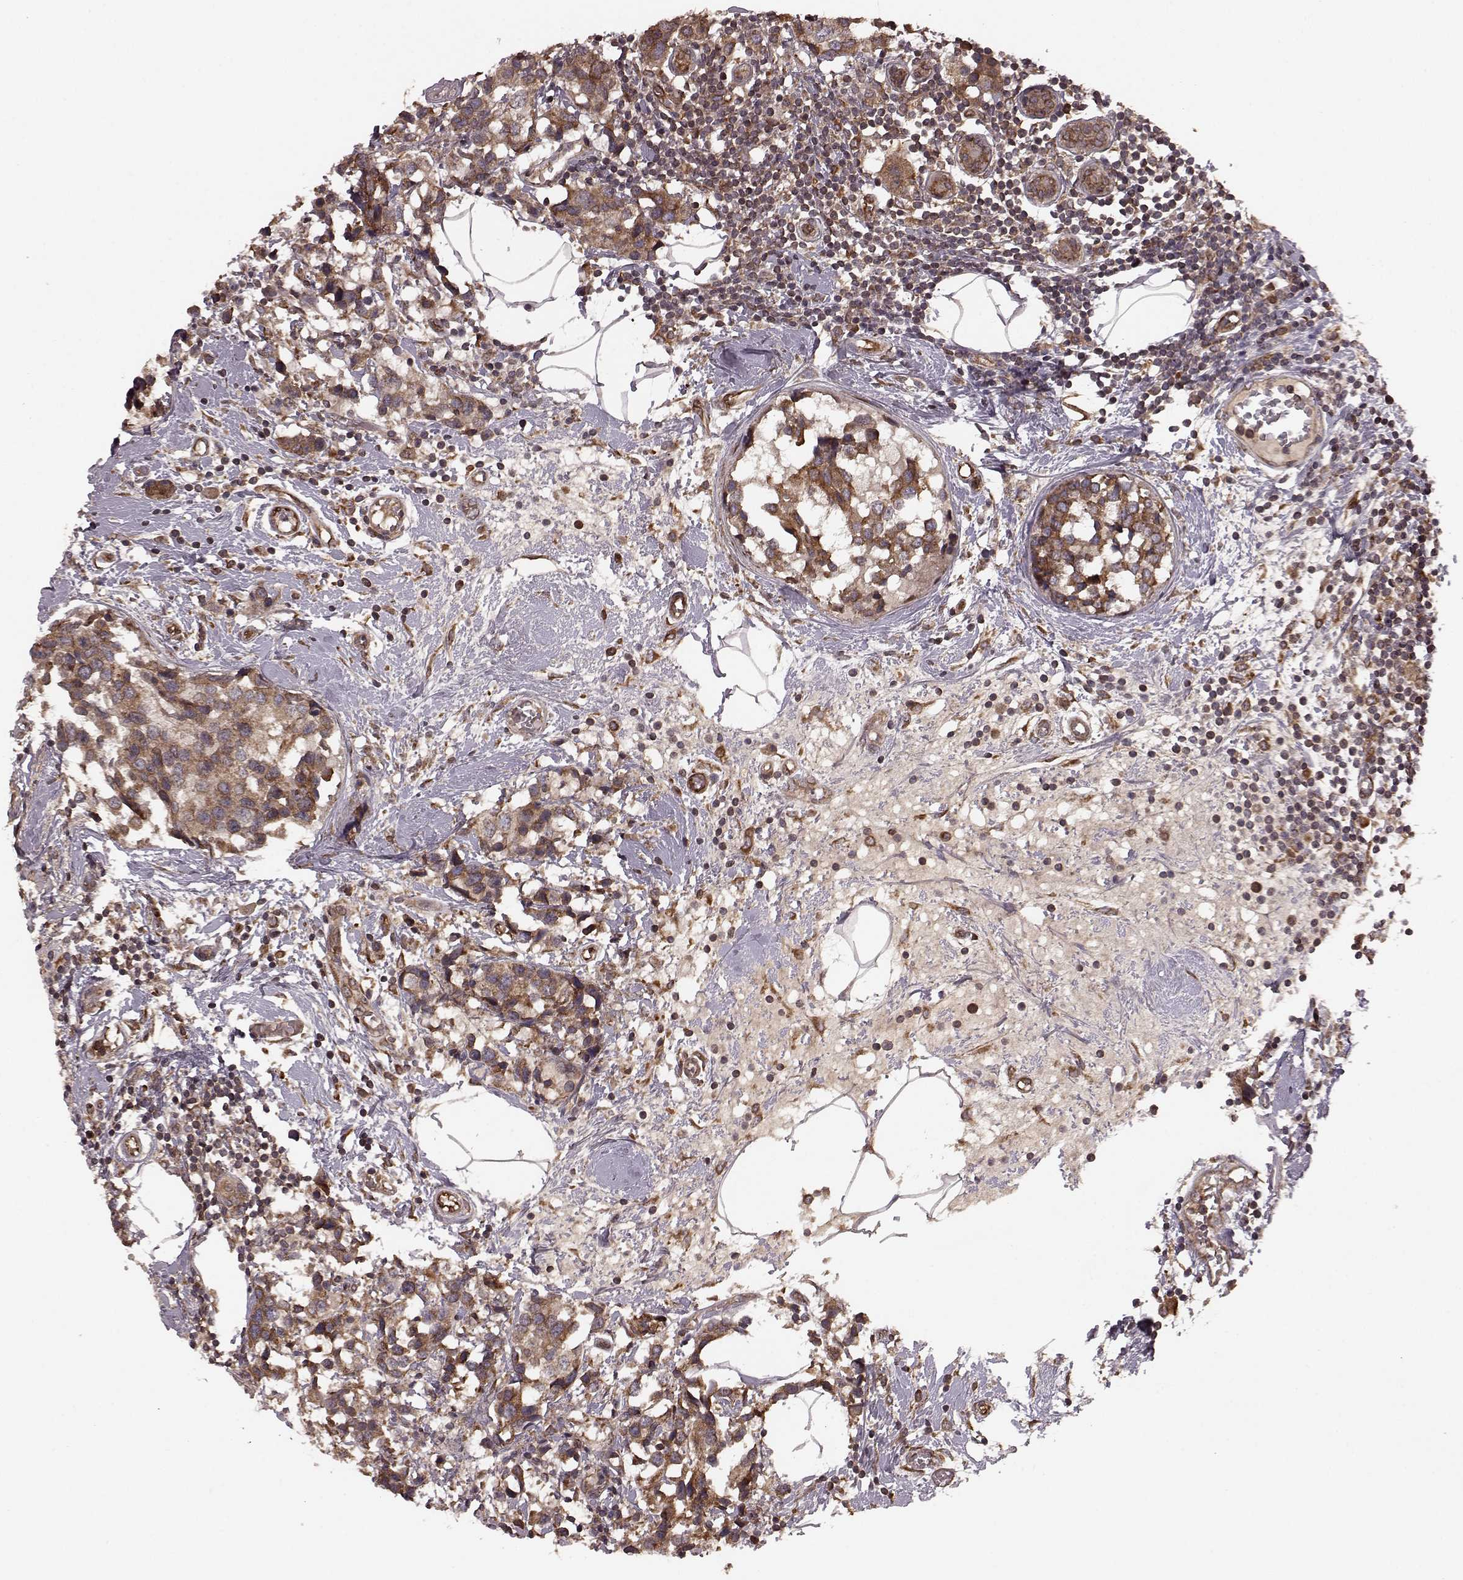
{"staining": {"intensity": "strong", "quantity": ">75%", "location": "cytoplasmic/membranous"}, "tissue": "breast cancer", "cell_type": "Tumor cells", "image_type": "cancer", "snomed": [{"axis": "morphology", "description": "Lobular carcinoma"}, {"axis": "topography", "description": "Breast"}], "caption": "The immunohistochemical stain labels strong cytoplasmic/membranous expression in tumor cells of breast cancer (lobular carcinoma) tissue.", "gene": "AGPAT1", "patient": {"sex": "female", "age": 59}}